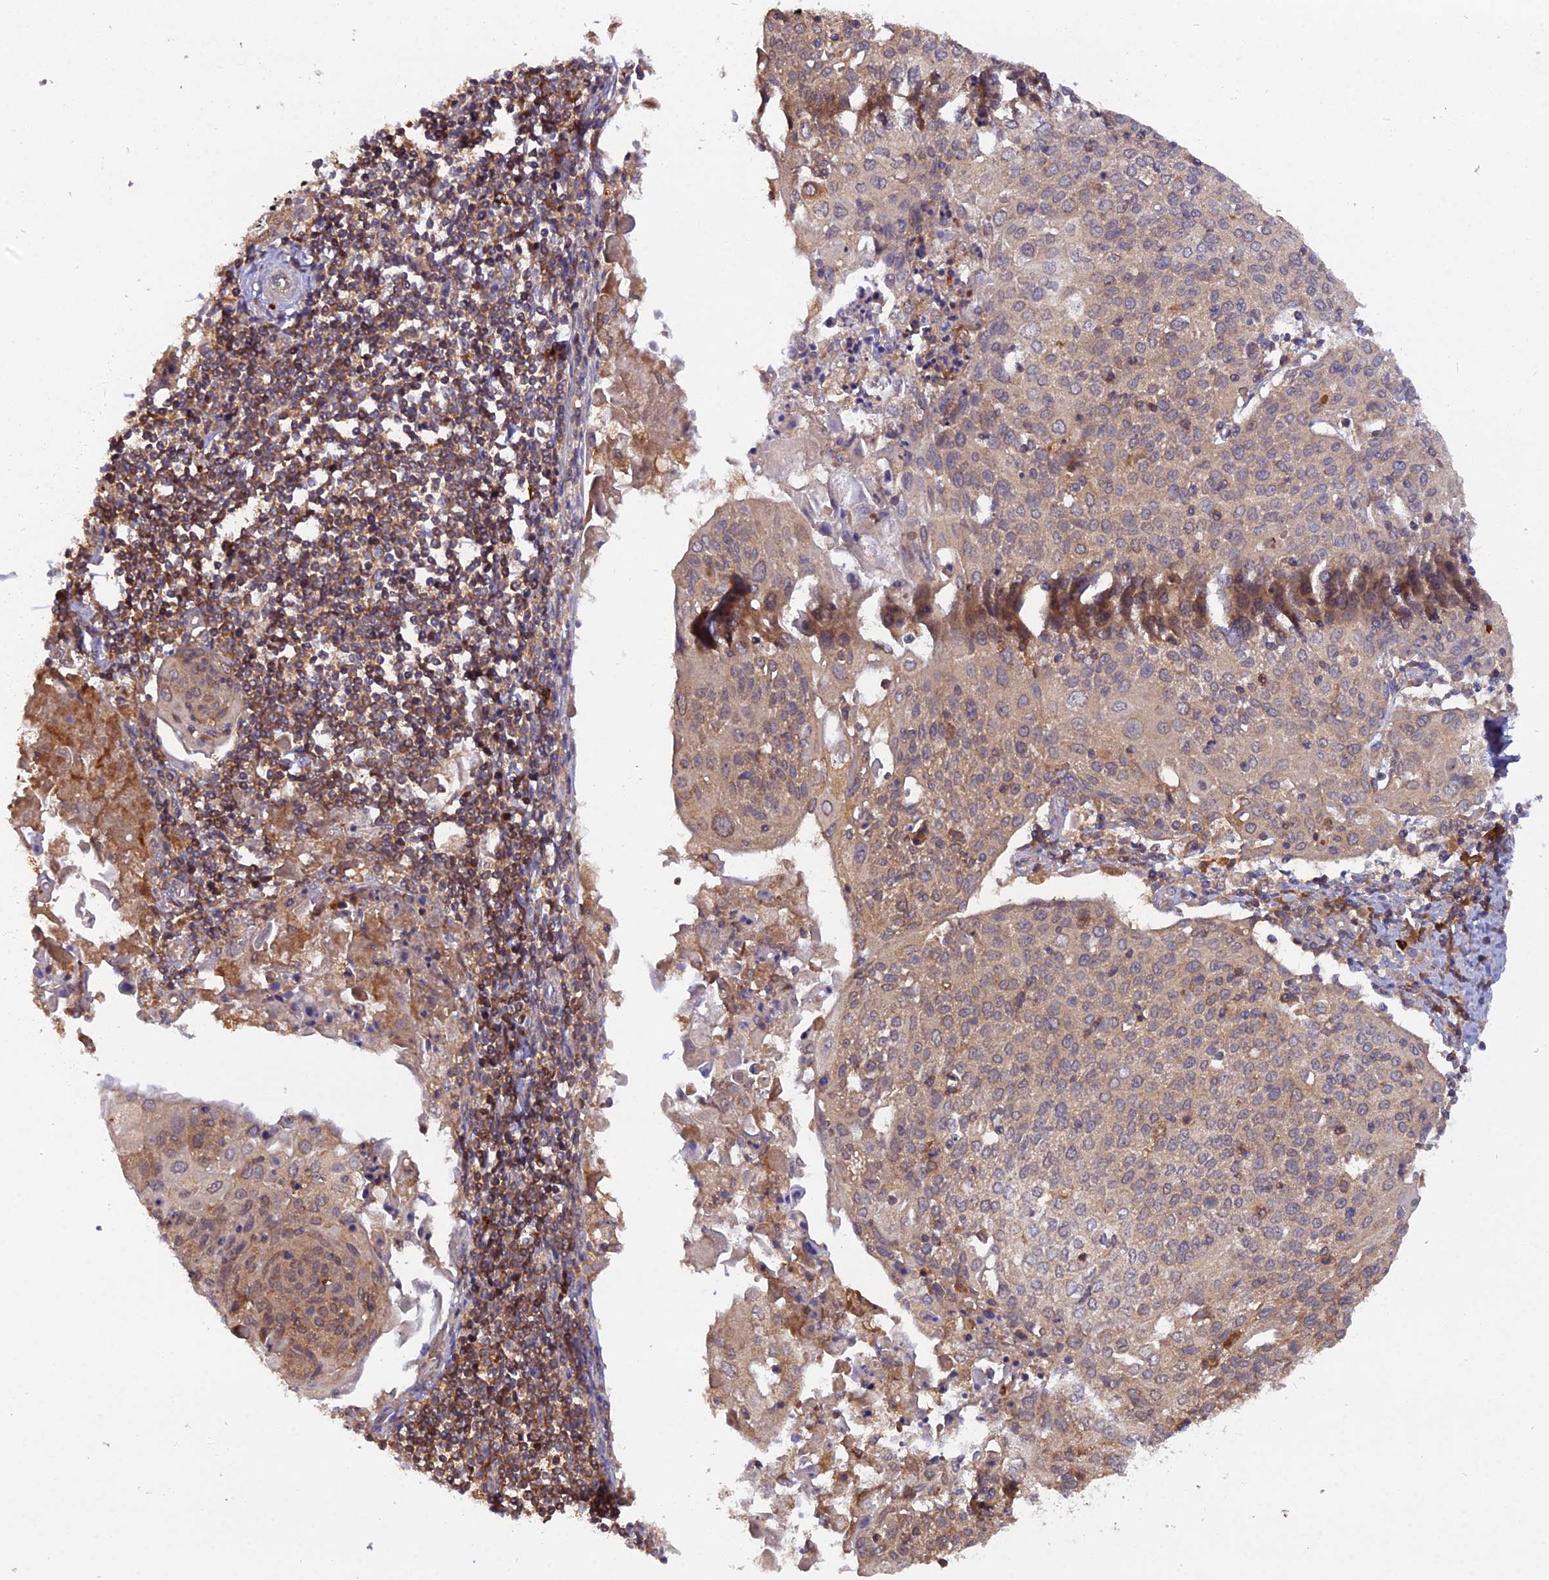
{"staining": {"intensity": "weak", "quantity": "25%-75%", "location": "cytoplasmic/membranous"}, "tissue": "cervical cancer", "cell_type": "Tumor cells", "image_type": "cancer", "snomed": [{"axis": "morphology", "description": "Squamous cell carcinoma, NOS"}, {"axis": "topography", "description": "Cervix"}], "caption": "Protein staining demonstrates weak cytoplasmic/membranous positivity in about 25%-75% of tumor cells in cervical cancer (squamous cell carcinoma).", "gene": "TMEM258", "patient": {"sex": "female", "age": 67}}